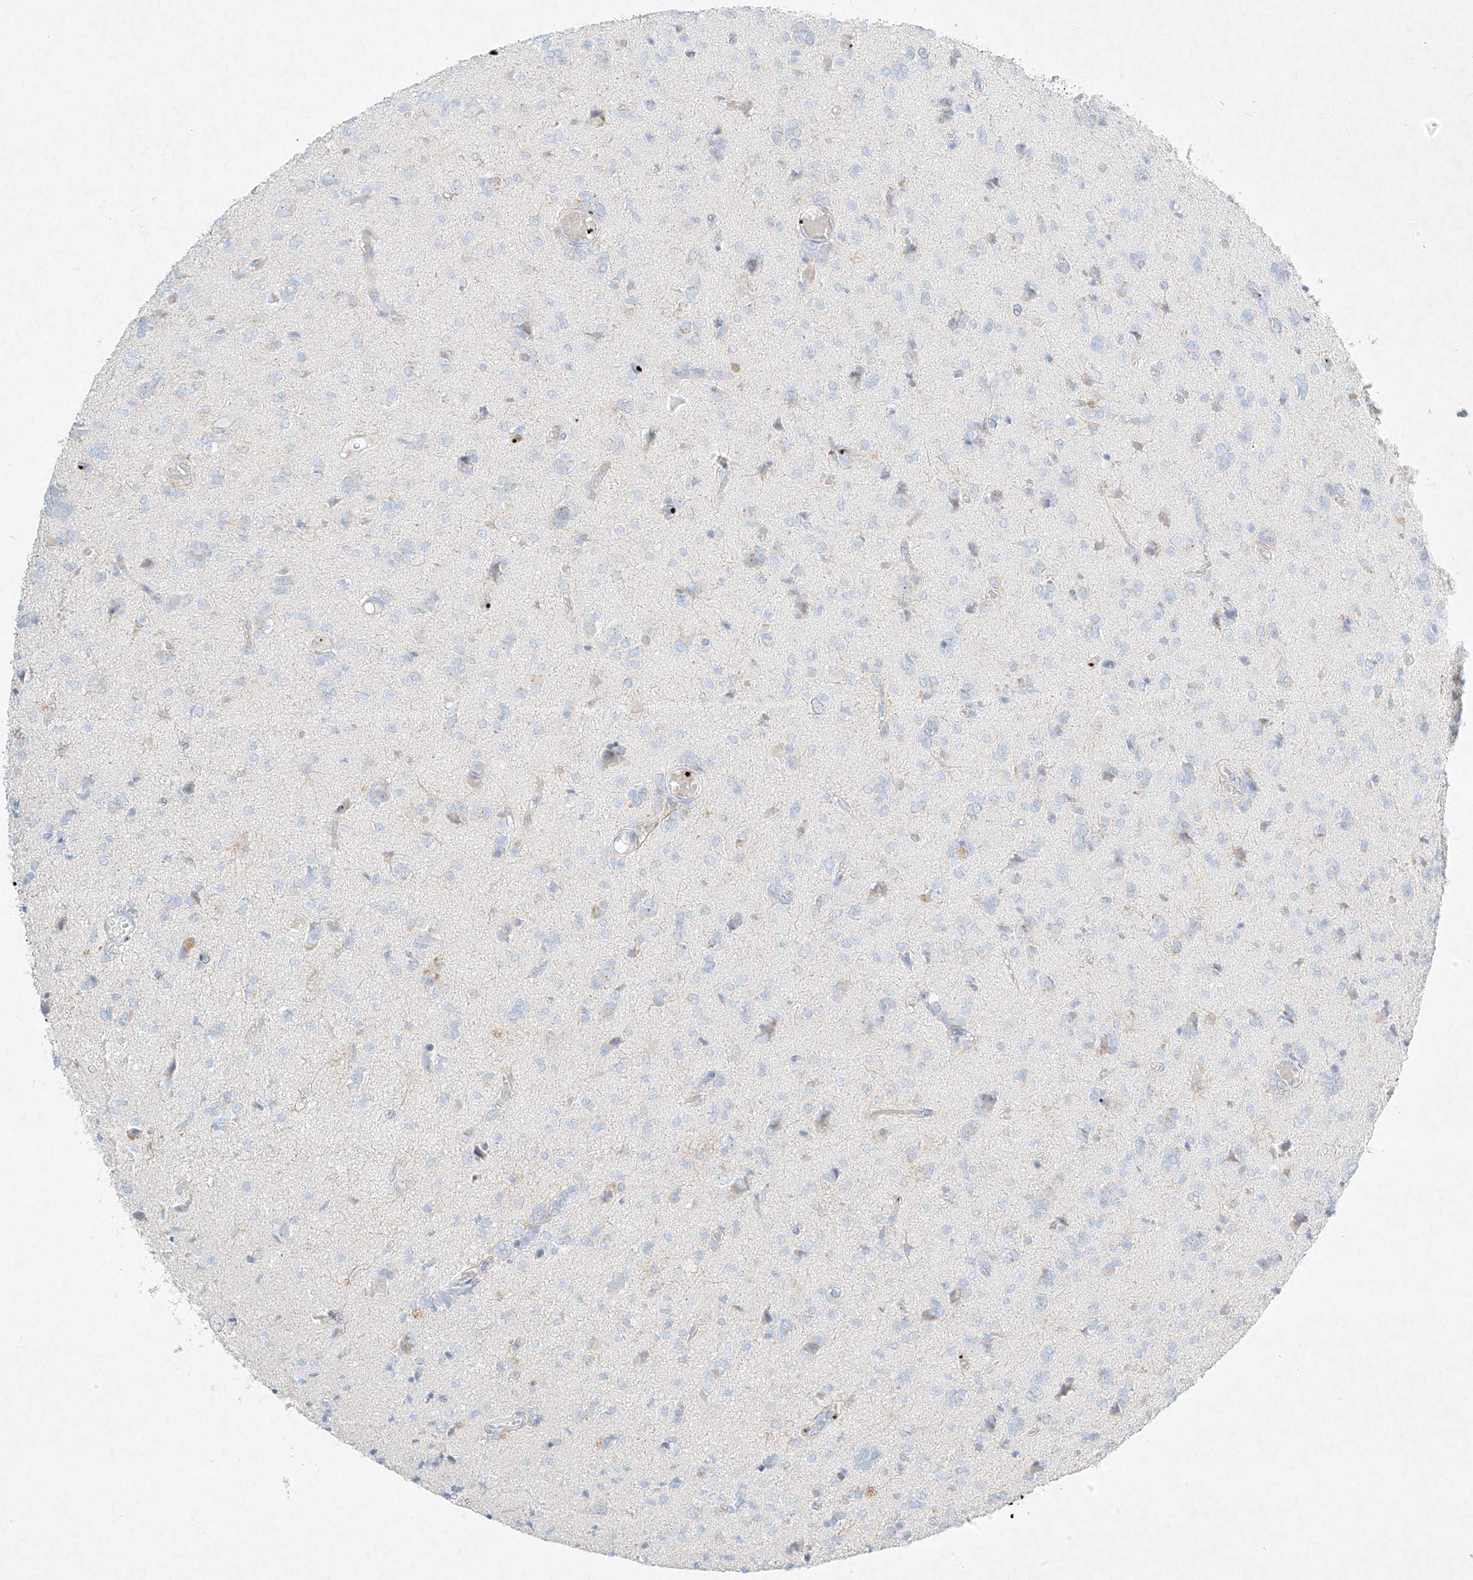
{"staining": {"intensity": "negative", "quantity": "none", "location": "none"}, "tissue": "glioma", "cell_type": "Tumor cells", "image_type": "cancer", "snomed": [{"axis": "morphology", "description": "Glioma, malignant, High grade"}, {"axis": "topography", "description": "Brain"}], "caption": "Immunohistochemical staining of glioma exhibits no significant staining in tumor cells.", "gene": "PLEK", "patient": {"sex": "female", "age": 59}}